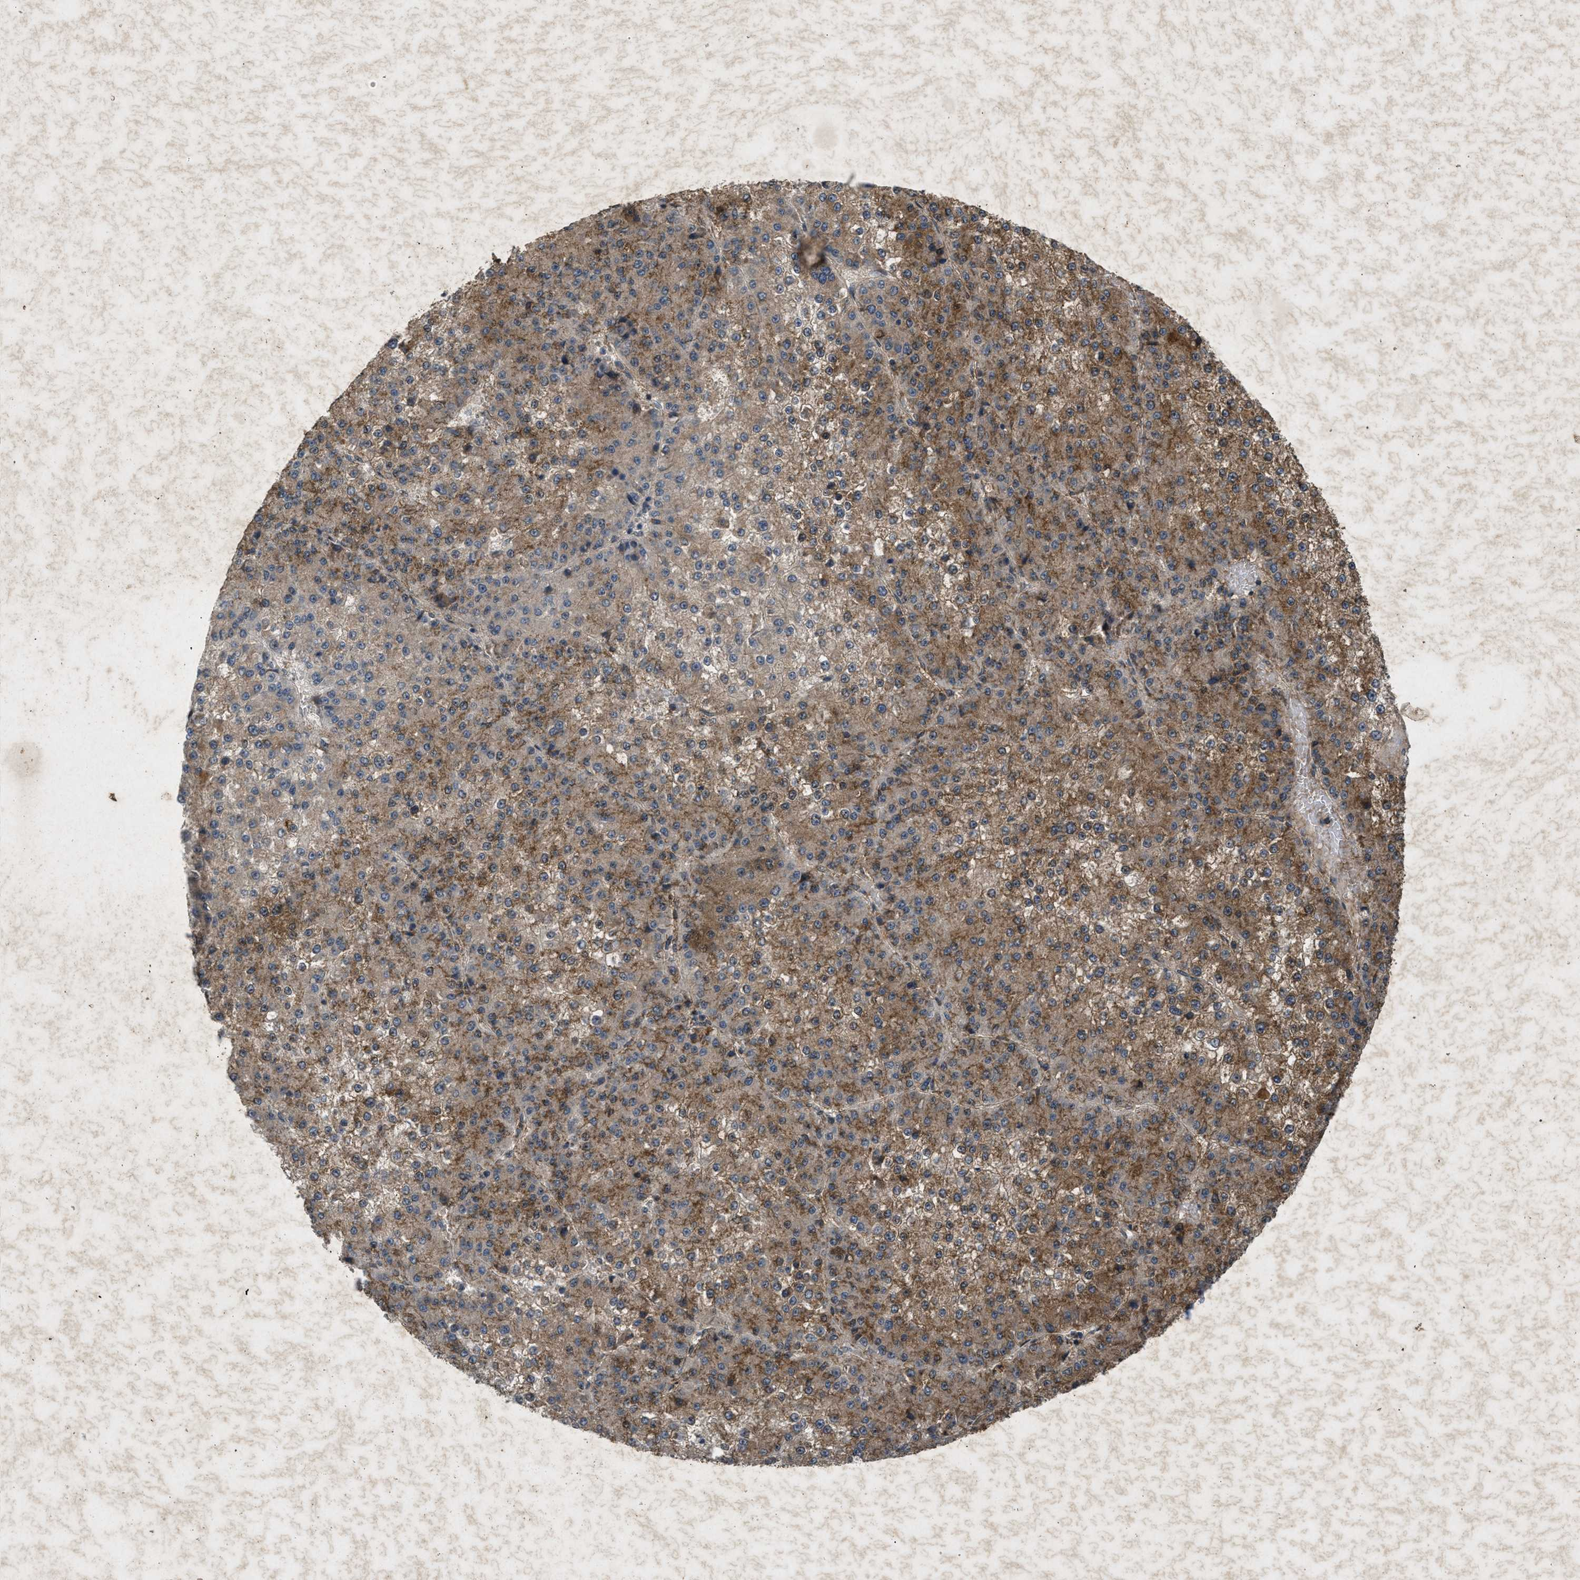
{"staining": {"intensity": "moderate", "quantity": ">75%", "location": "cytoplasmic/membranous"}, "tissue": "liver cancer", "cell_type": "Tumor cells", "image_type": "cancer", "snomed": [{"axis": "morphology", "description": "Carcinoma, Hepatocellular, NOS"}, {"axis": "topography", "description": "Liver"}], "caption": "Protein staining of liver hepatocellular carcinoma tissue demonstrates moderate cytoplasmic/membranous expression in about >75% of tumor cells. (brown staining indicates protein expression, while blue staining denotes nuclei).", "gene": "PRKG2", "patient": {"sex": "female", "age": 73}}